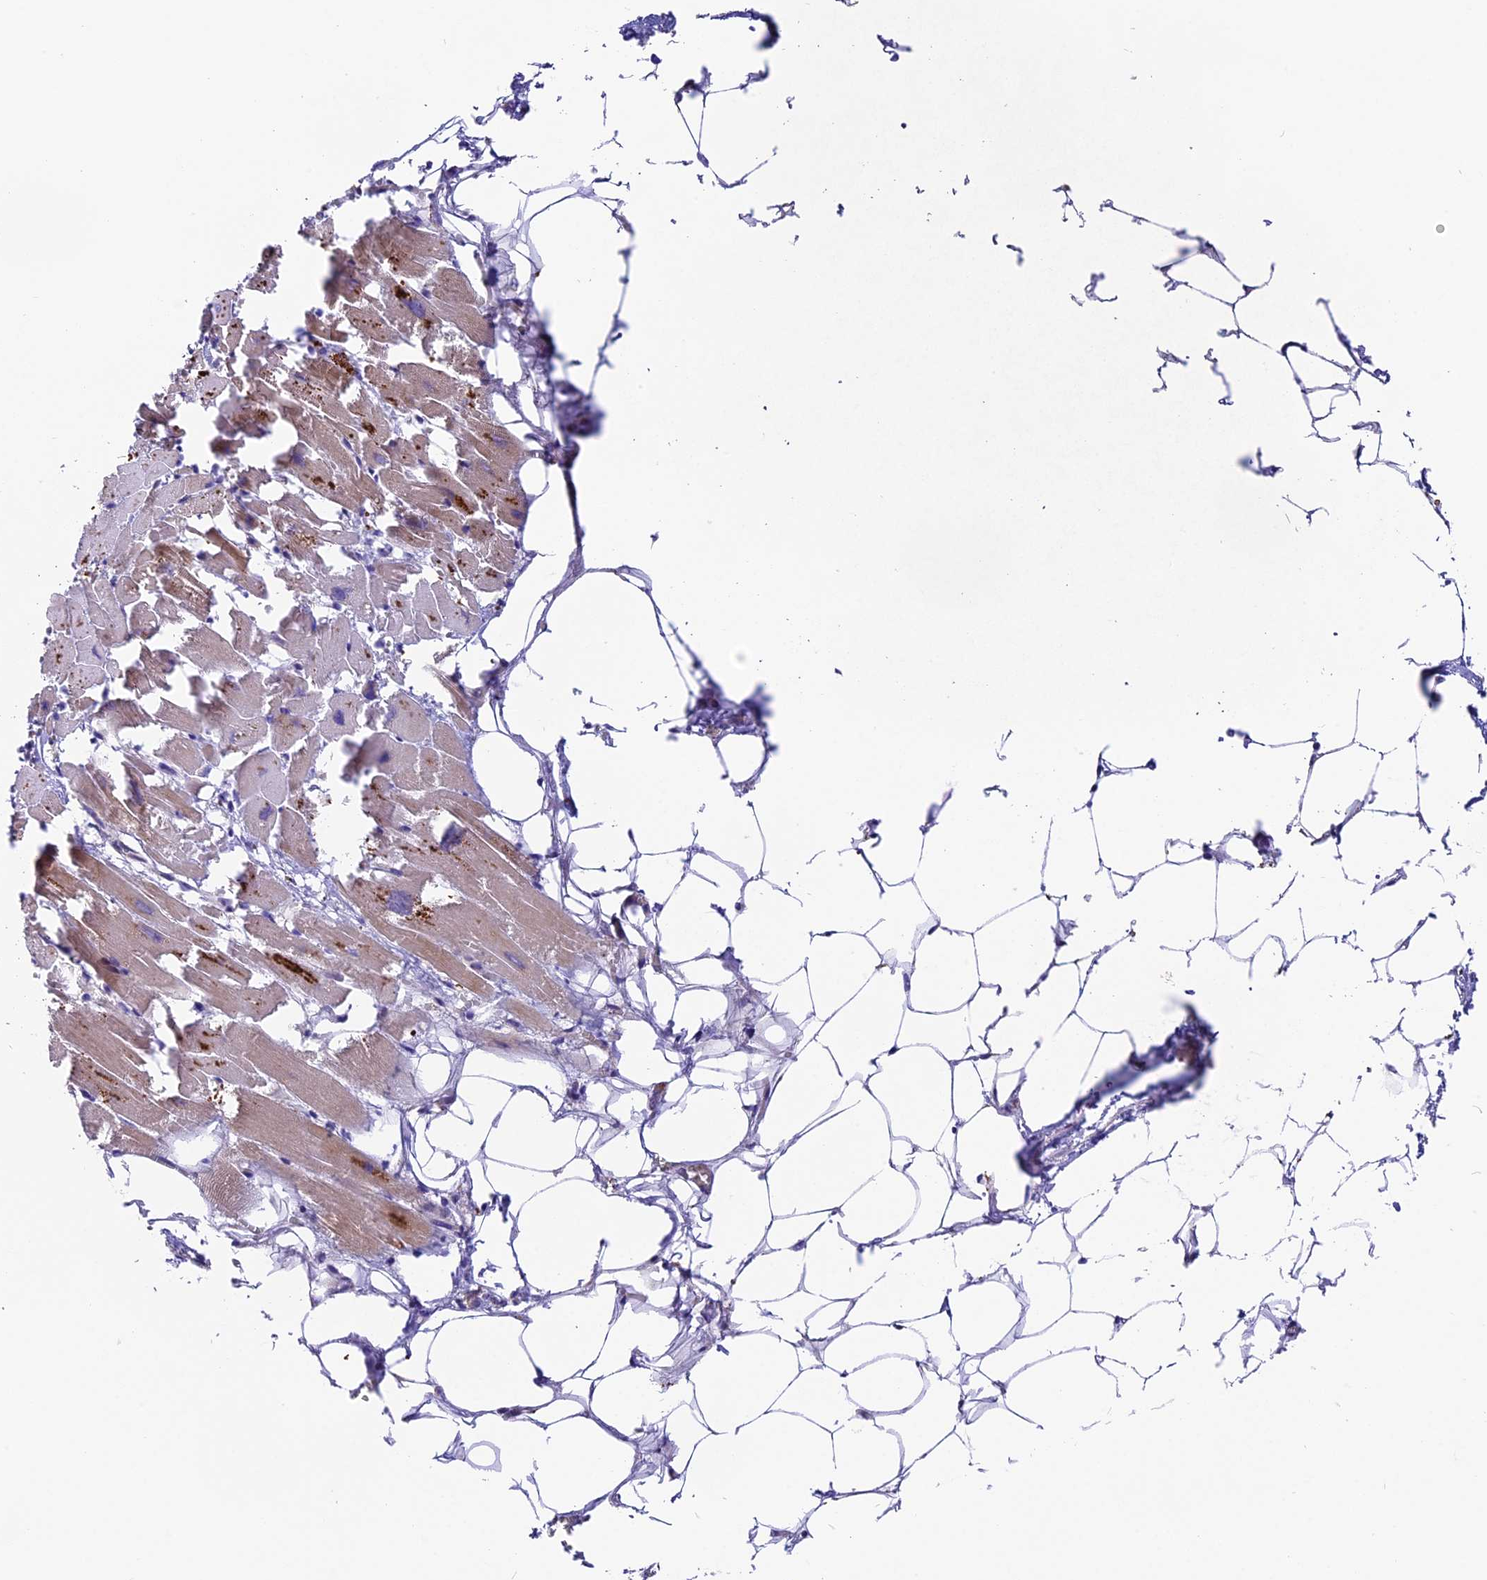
{"staining": {"intensity": "moderate", "quantity": "25%-75%", "location": "cytoplasmic/membranous"}, "tissue": "heart muscle", "cell_type": "Cardiomyocytes", "image_type": "normal", "snomed": [{"axis": "morphology", "description": "Normal tissue, NOS"}, {"axis": "topography", "description": "Heart"}], "caption": "Heart muscle was stained to show a protein in brown. There is medium levels of moderate cytoplasmic/membranous positivity in approximately 25%-75% of cardiomyocytes. Nuclei are stained in blue.", "gene": "COG8", "patient": {"sex": "female", "age": 64}}